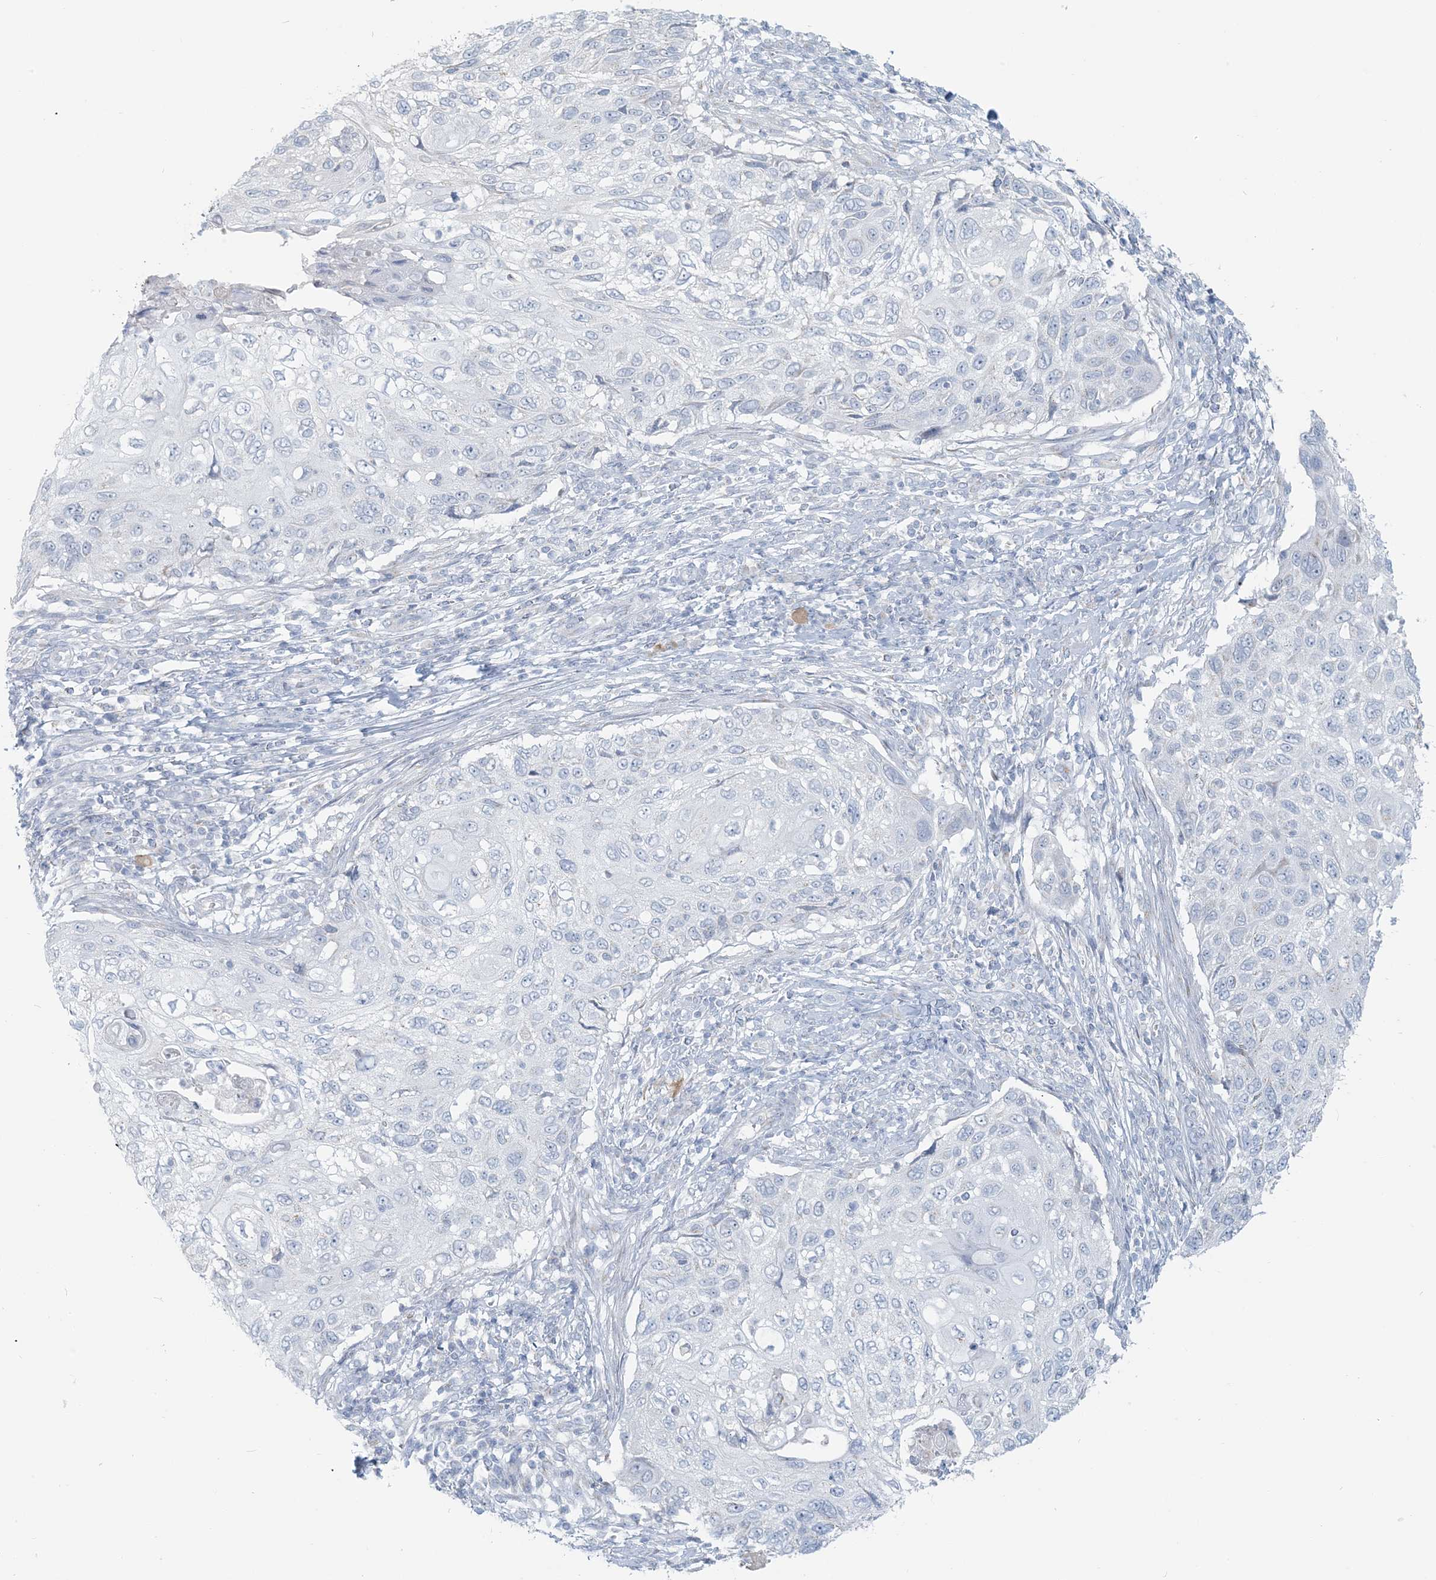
{"staining": {"intensity": "negative", "quantity": "none", "location": "none"}, "tissue": "cervical cancer", "cell_type": "Tumor cells", "image_type": "cancer", "snomed": [{"axis": "morphology", "description": "Squamous cell carcinoma, NOS"}, {"axis": "topography", "description": "Cervix"}], "caption": "High power microscopy micrograph of an IHC histopathology image of cervical cancer, revealing no significant staining in tumor cells.", "gene": "SCML1", "patient": {"sex": "female", "age": 70}}